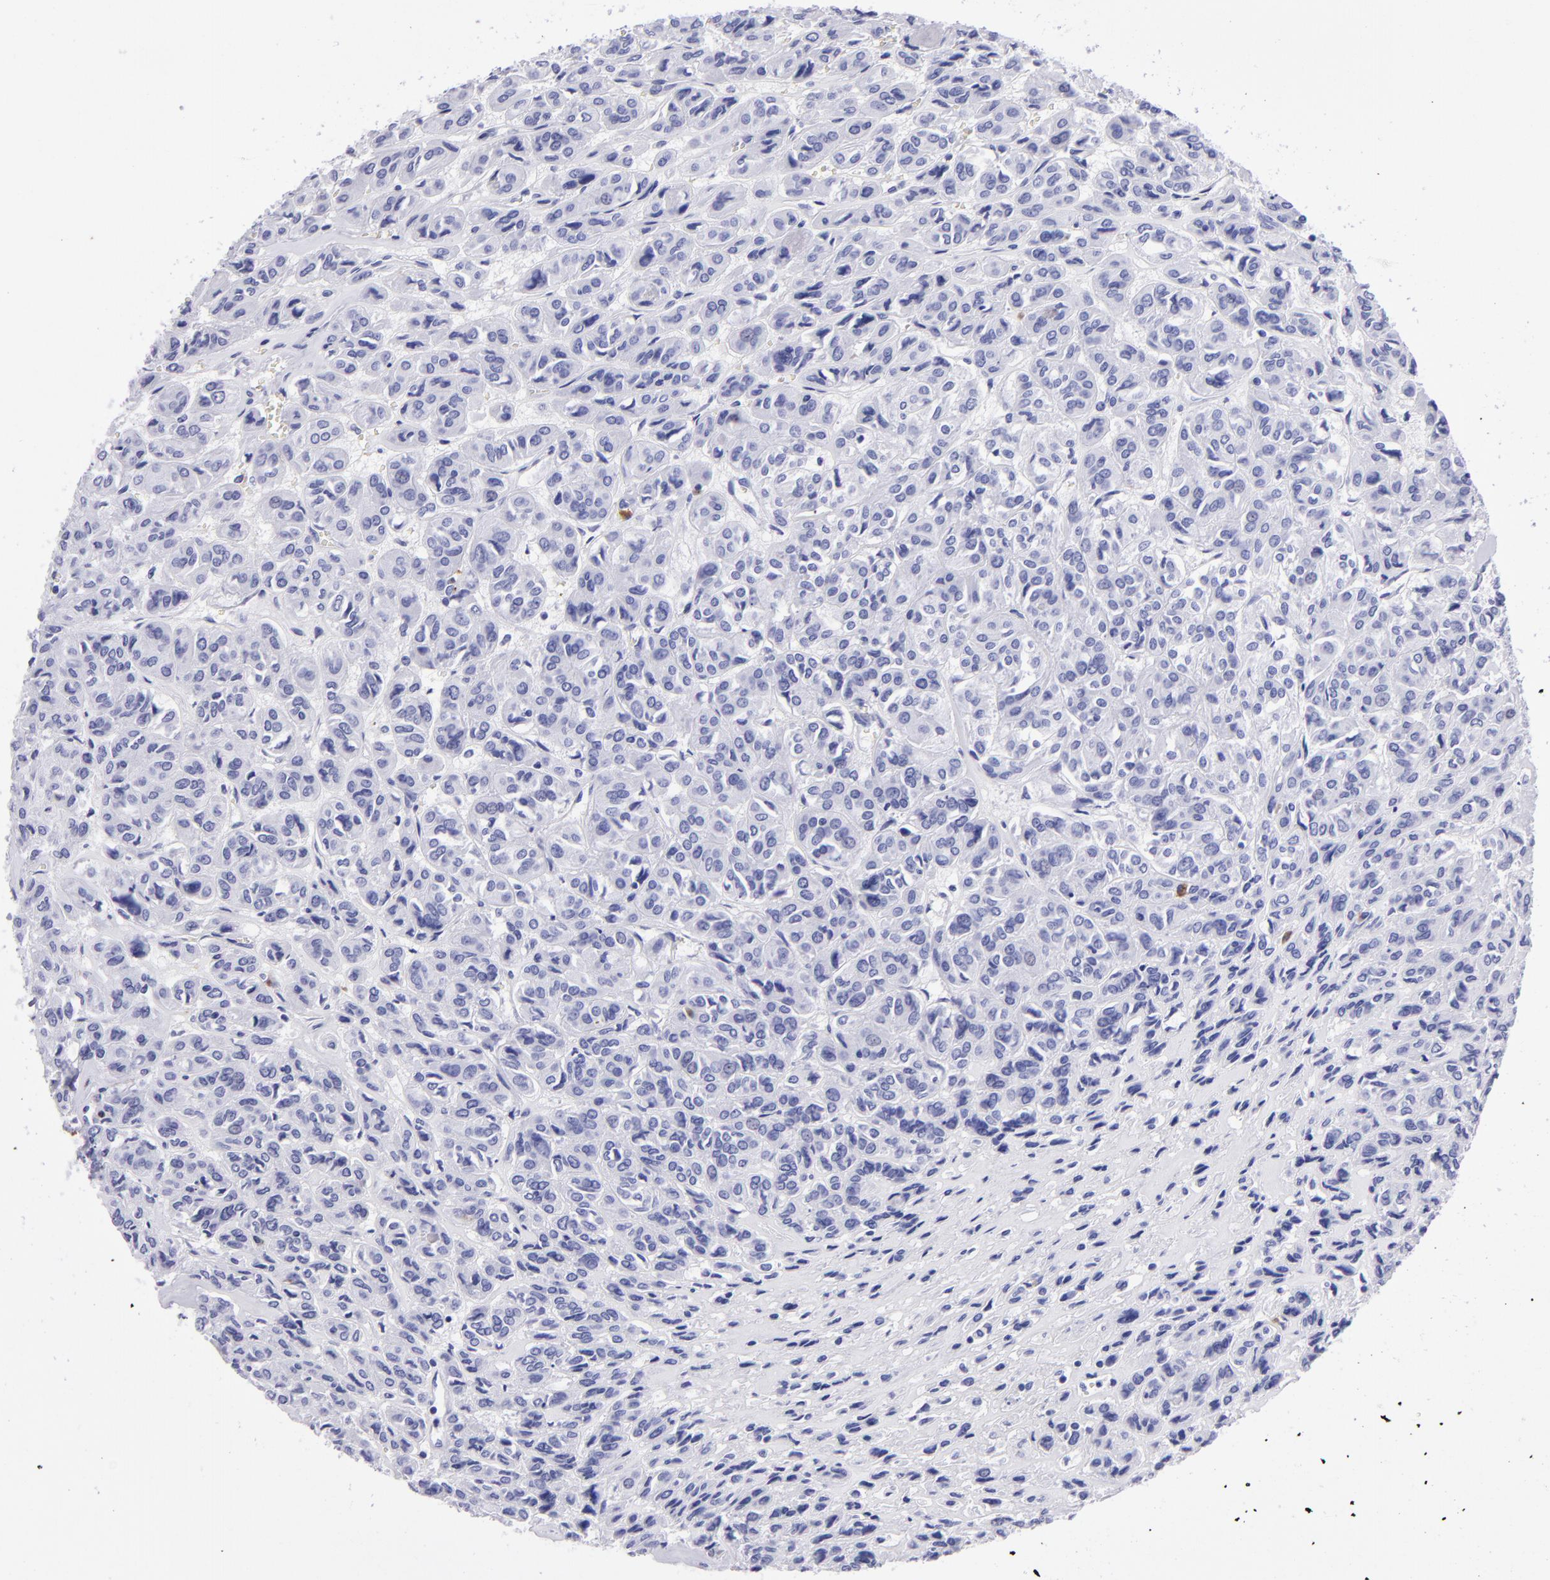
{"staining": {"intensity": "weak", "quantity": "<25%", "location": "cytoplasmic/membranous"}, "tissue": "thyroid cancer", "cell_type": "Tumor cells", "image_type": "cancer", "snomed": [{"axis": "morphology", "description": "Follicular adenoma carcinoma, NOS"}, {"axis": "topography", "description": "Thyroid gland"}], "caption": "There is no significant positivity in tumor cells of follicular adenoma carcinoma (thyroid).", "gene": "TYRP1", "patient": {"sex": "female", "age": 71}}